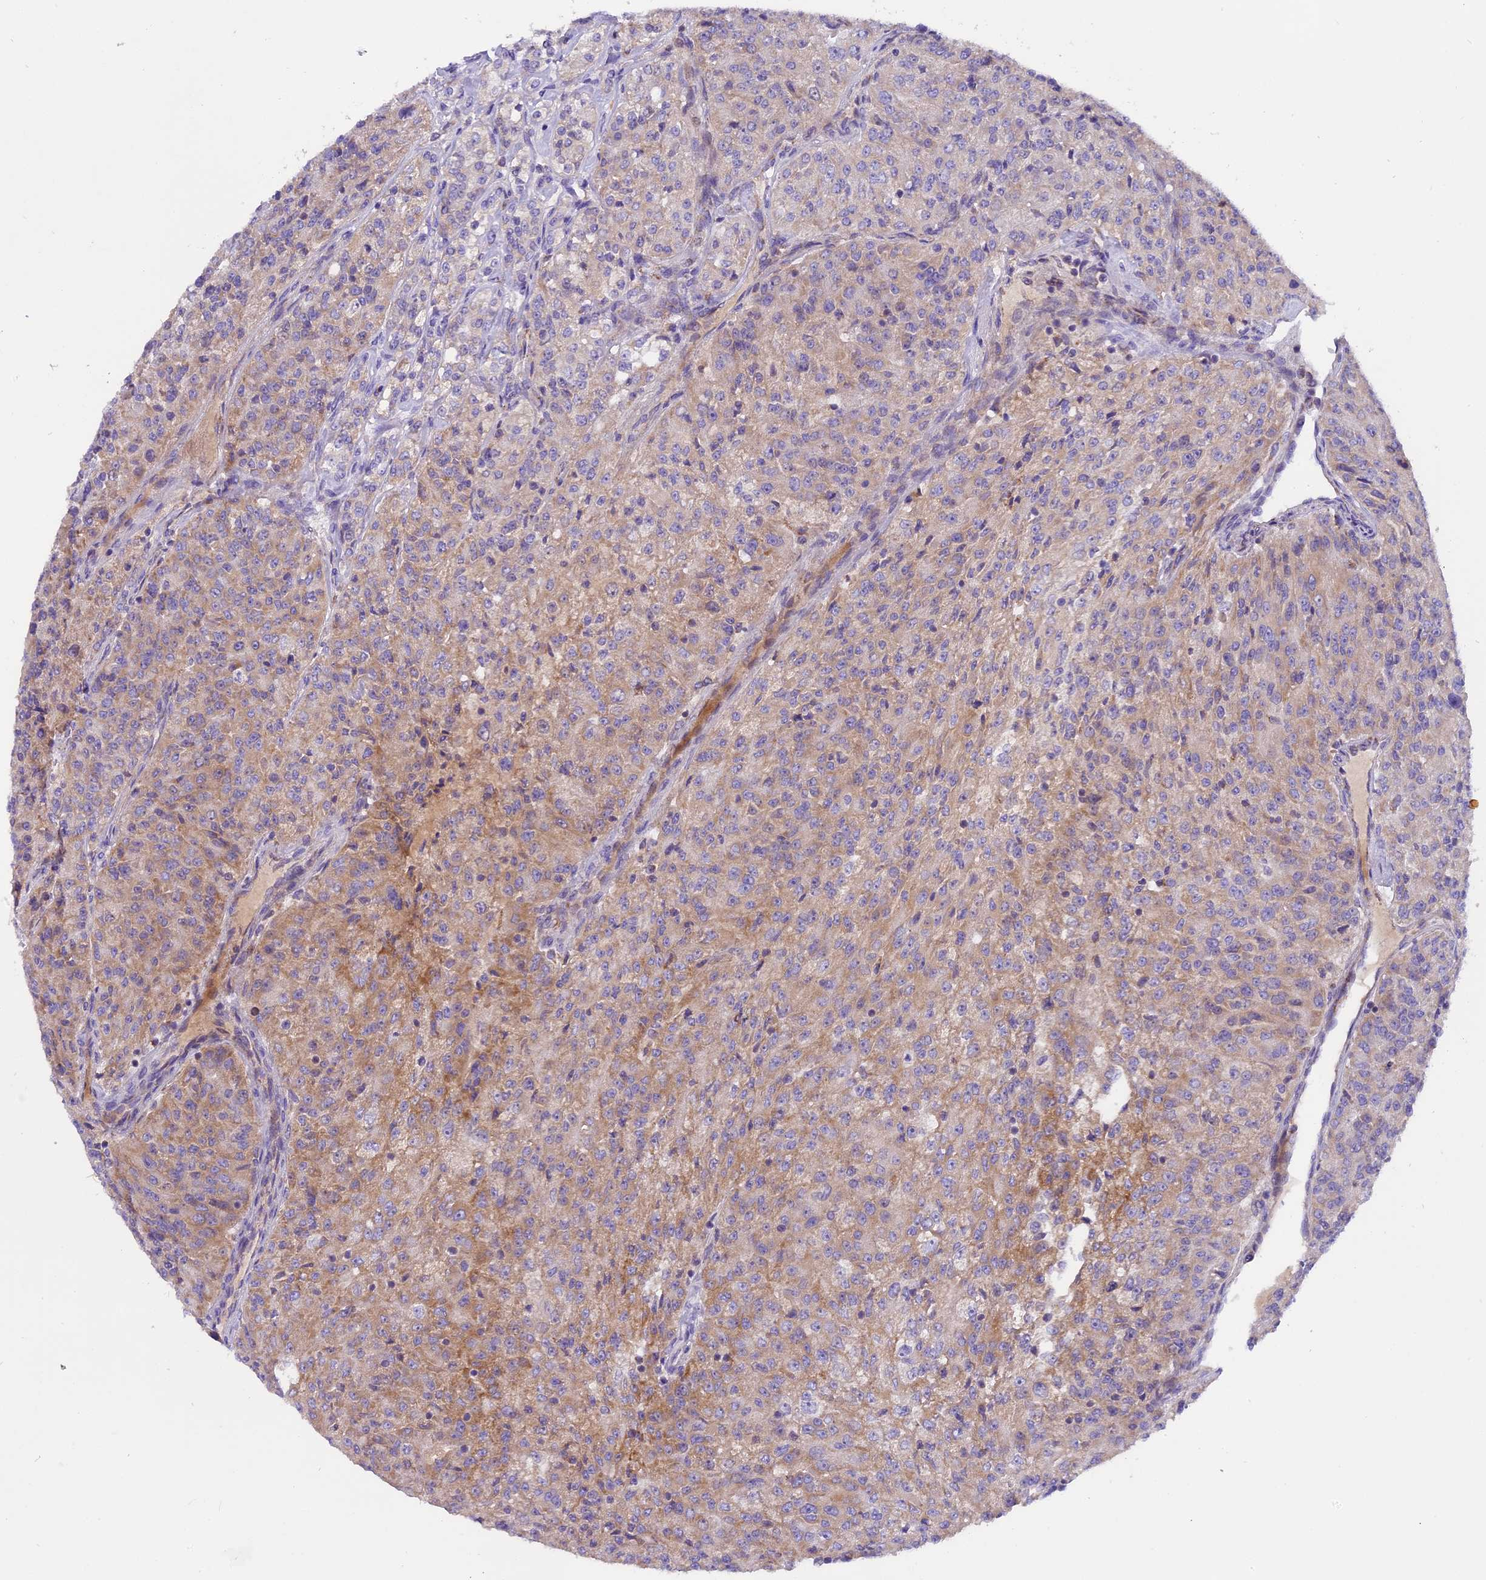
{"staining": {"intensity": "moderate", "quantity": "25%-75%", "location": "cytoplasmic/membranous"}, "tissue": "renal cancer", "cell_type": "Tumor cells", "image_type": "cancer", "snomed": [{"axis": "morphology", "description": "Adenocarcinoma, NOS"}, {"axis": "topography", "description": "Kidney"}], "caption": "A brown stain highlights moderate cytoplasmic/membranous expression of a protein in renal cancer (adenocarcinoma) tumor cells.", "gene": "MRPS34", "patient": {"sex": "female", "age": 63}}